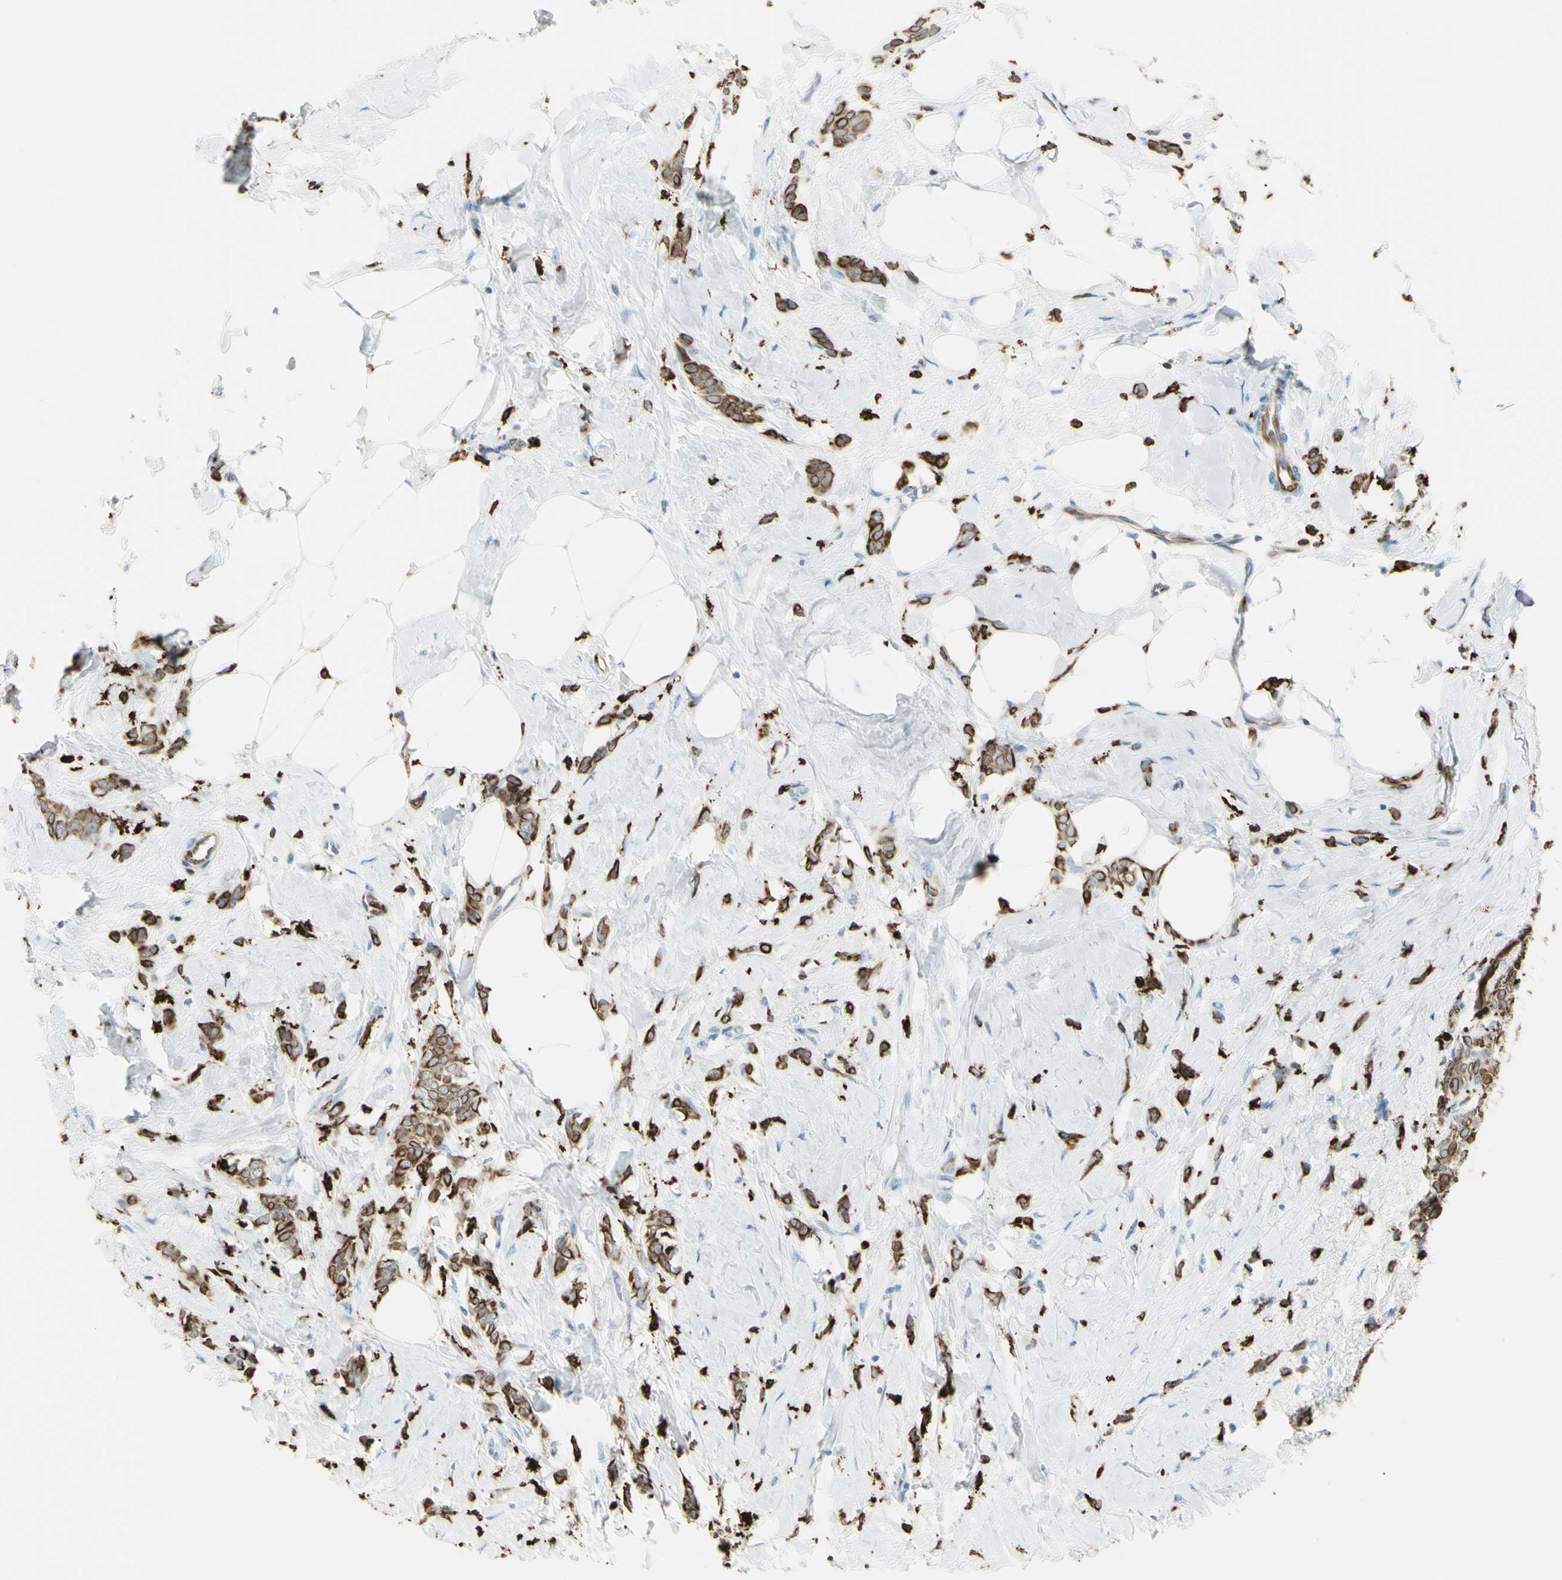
{"staining": {"intensity": "moderate", "quantity": ">75%", "location": "cytoplasmic/membranous"}, "tissue": "breast cancer", "cell_type": "Tumor cells", "image_type": "cancer", "snomed": [{"axis": "morphology", "description": "Lobular carcinoma, in situ"}, {"axis": "morphology", "description": "Lobular carcinoma"}, {"axis": "topography", "description": "Breast"}], "caption": "Breast cancer (lobular carcinoma) stained with DAB (3,3'-diaminobenzidine) immunohistochemistry (IHC) exhibits medium levels of moderate cytoplasmic/membranous positivity in approximately >75% of tumor cells. Ihc stains the protein of interest in brown and the nuclei are stained blue.", "gene": "CD74", "patient": {"sex": "female", "age": 41}}